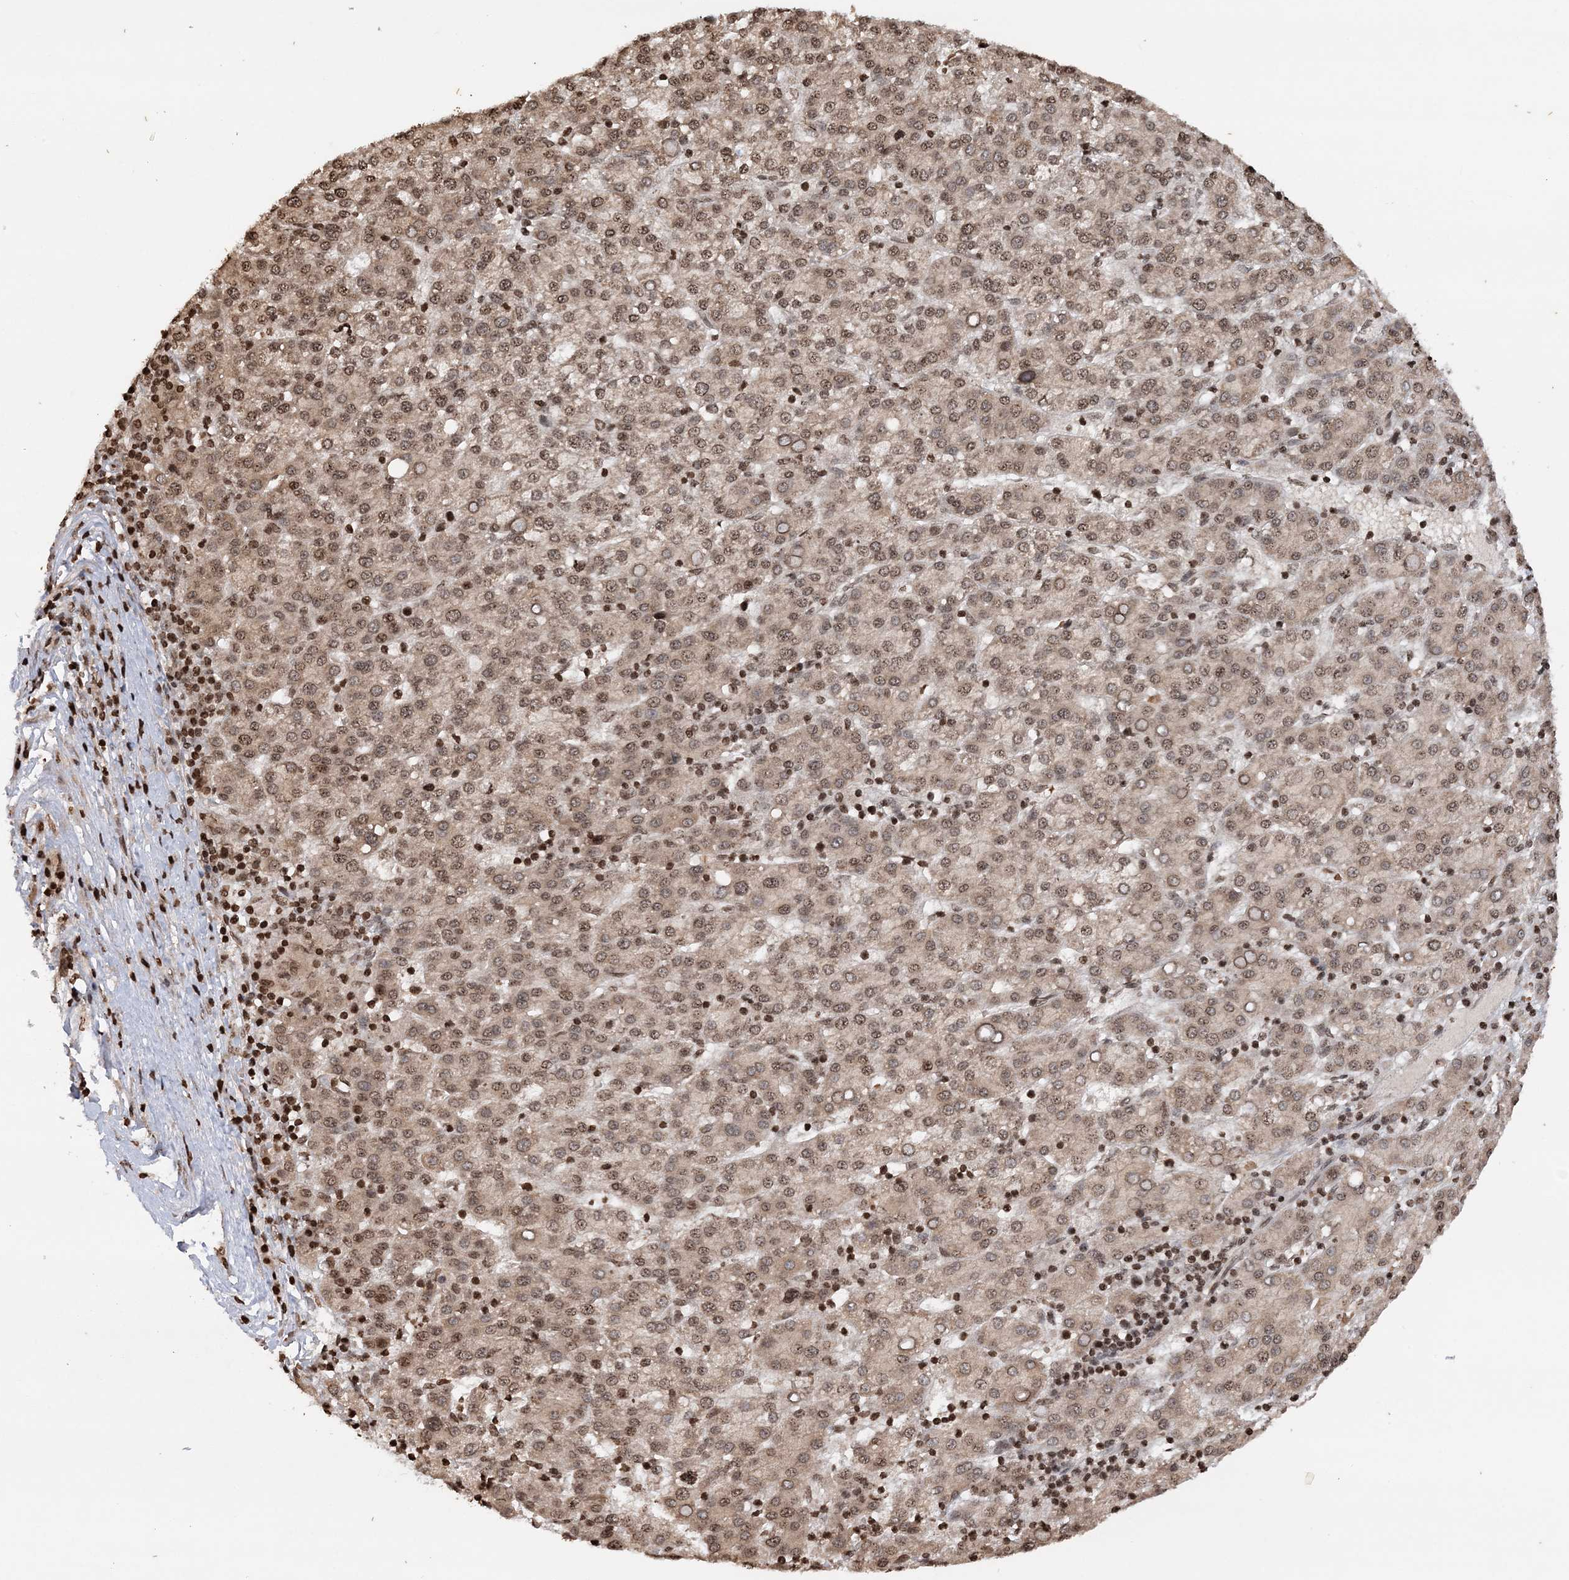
{"staining": {"intensity": "moderate", "quantity": ">75%", "location": "nuclear"}, "tissue": "liver cancer", "cell_type": "Tumor cells", "image_type": "cancer", "snomed": [{"axis": "morphology", "description": "Carcinoma, Hepatocellular, NOS"}, {"axis": "topography", "description": "Liver"}], "caption": "This image shows IHC staining of human liver cancer (hepatocellular carcinoma), with medium moderate nuclear positivity in about >75% of tumor cells.", "gene": "NEDD9", "patient": {"sex": "female", "age": 58}}